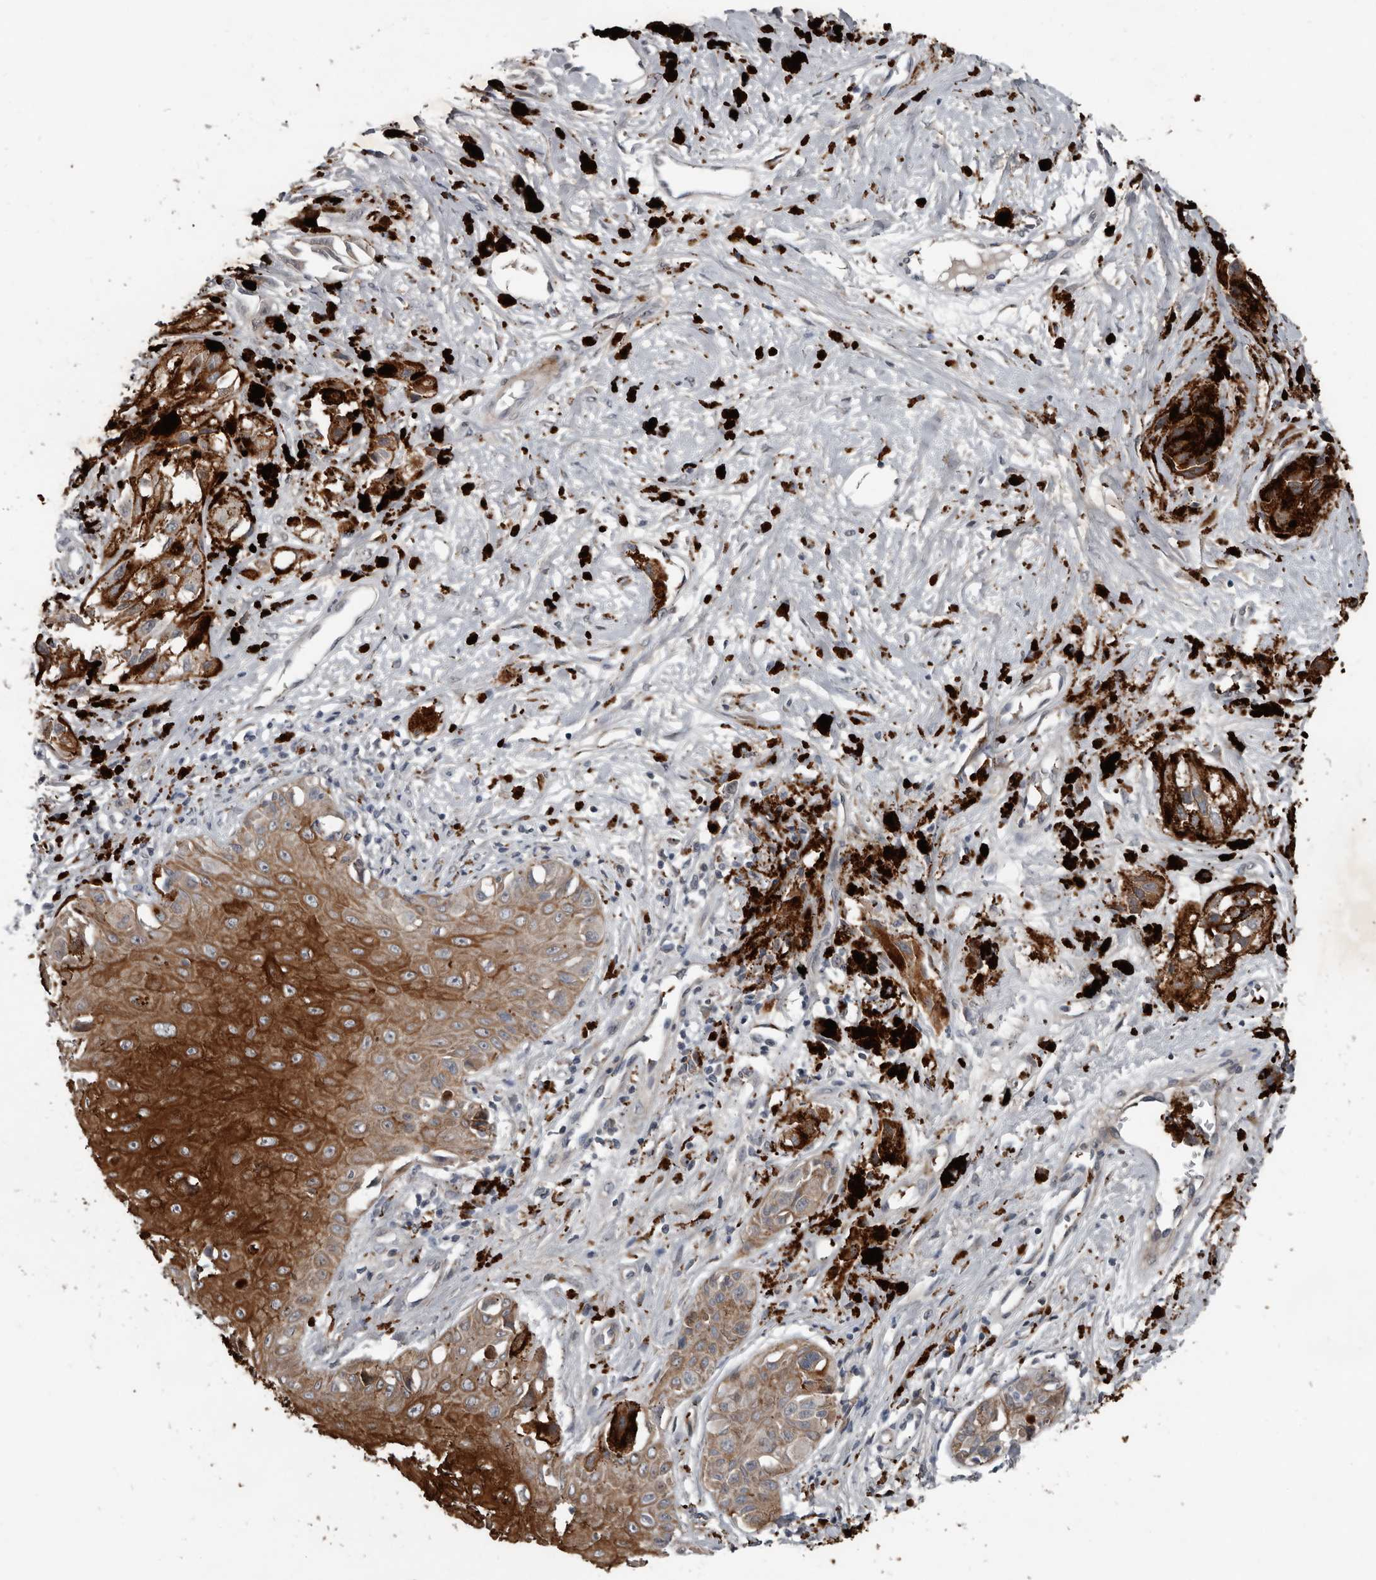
{"staining": {"intensity": "moderate", "quantity": ">75%", "location": "cytoplasmic/membranous"}, "tissue": "melanoma", "cell_type": "Tumor cells", "image_type": "cancer", "snomed": [{"axis": "morphology", "description": "Malignant melanoma, NOS"}, {"axis": "topography", "description": "Skin"}], "caption": "Melanoma stained for a protein demonstrates moderate cytoplasmic/membranous positivity in tumor cells. The protein is shown in brown color, while the nuclei are stained blue.", "gene": "C1orf216", "patient": {"sex": "male", "age": 88}}